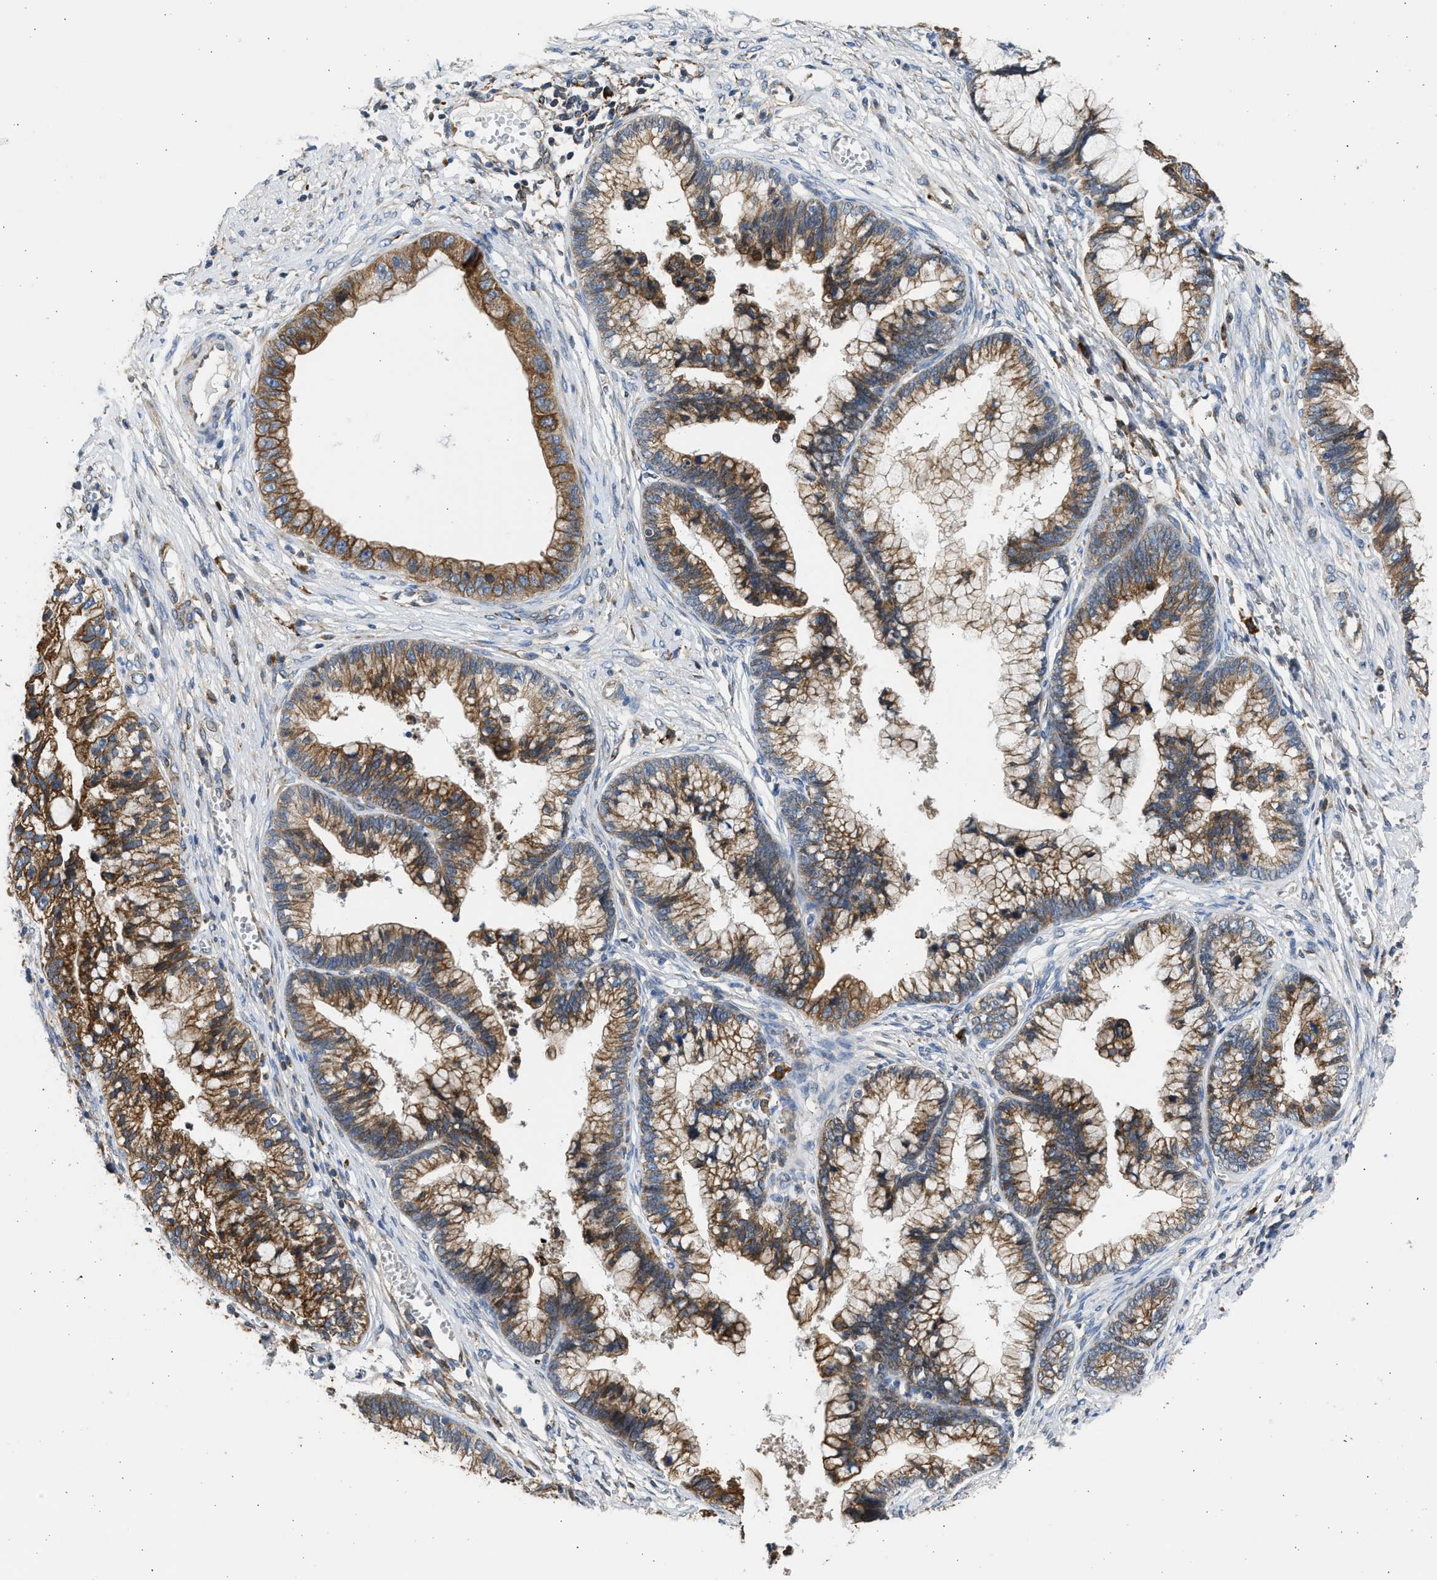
{"staining": {"intensity": "moderate", "quantity": ">75%", "location": "cytoplasmic/membranous"}, "tissue": "cervical cancer", "cell_type": "Tumor cells", "image_type": "cancer", "snomed": [{"axis": "morphology", "description": "Adenocarcinoma, NOS"}, {"axis": "topography", "description": "Cervix"}], "caption": "Protein expression analysis of human cervical adenocarcinoma reveals moderate cytoplasmic/membranous staining in about >75% of tumor cells.", "gene": "PLD2", "patient": {"sex": "female", "age": 44}}